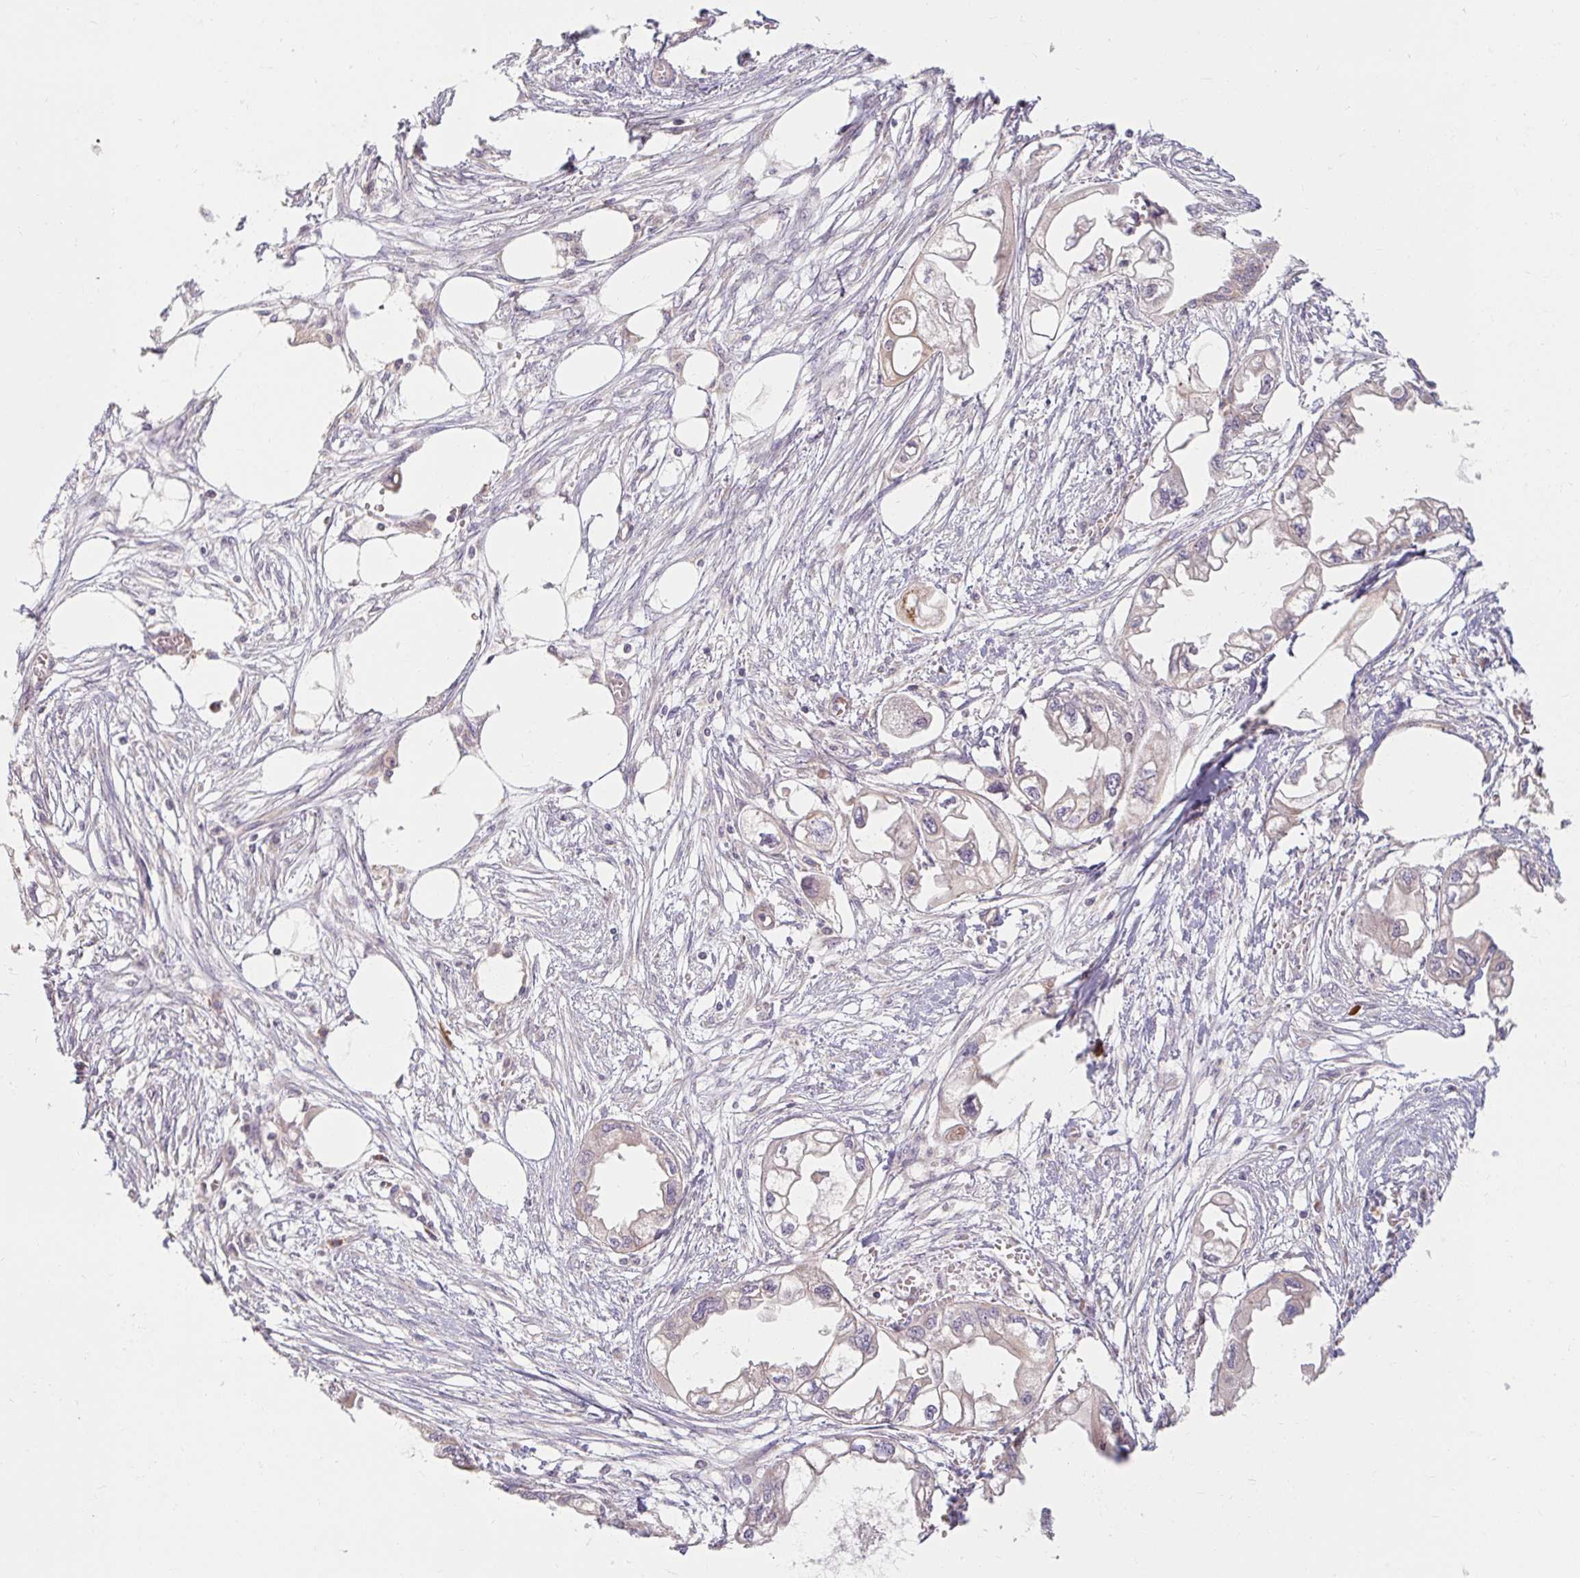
{"staining": {"intensity": "negative", "quantity": "none", "location": "none"}, "tissue": "endometrial cancer", "cell_type": "Tumor cells", "image_type": "cancer", "snomed": [{"axis": "morphology", "description": "Adenocarcinoma, NOS"}, {"axis": "morphology", "description": "Adenocarcinoma, metastatic, NOS"}, {"axis": "topography", "description": "Adipose tissue"}, {"axis": "topography", "description": "Endometrium"}], "caption": "This is a histopathology image of IHC staining of endometrial cancer, which shows no staining in tumor cells.", "gene": "SKP2", "patient": {"sex": "female", "age": 67}}